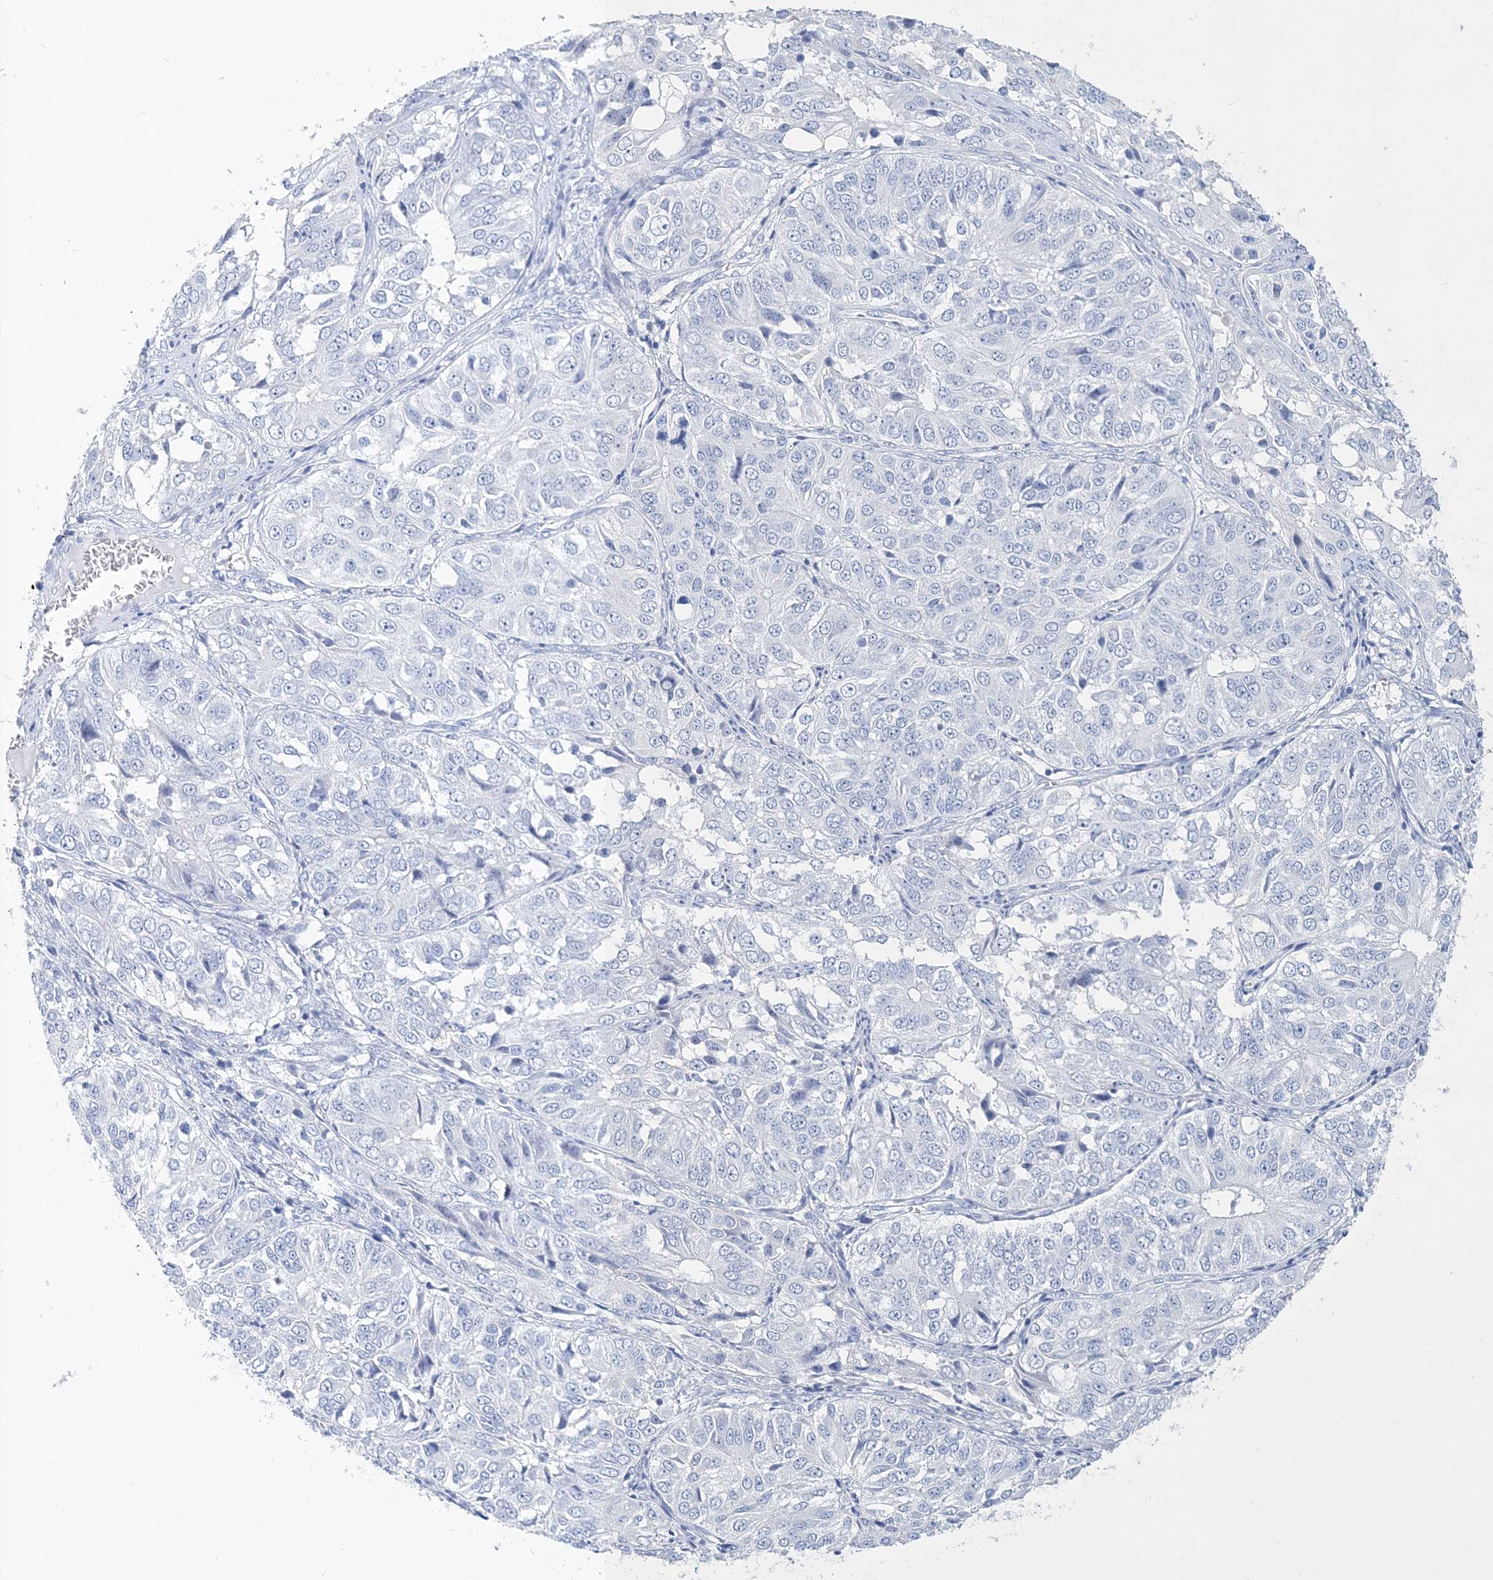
{"staining": {"intensity": "negative", "quantity": "none", "location": "none"}, "tissue": "ovarian cancer", "cell_type": "Tumor cells", "image_type": "cancer", "snomed": [{"axis": "morphology", "description": "Carcinoma, endometroid"}, {"axis": "topography", "description": "Ovary"}], "caption": "Immunohistochemical staining of human ovarian endometroid carcinoma reveals no significant expression in tumor cells. (Brightfield microscopy of DAB (3,3'-diaminobenzidine) immunohistochemistry (IHC) at high magnification).", "gene": "TSPYL6", "patient": {"sex": "female", "age": 51}}